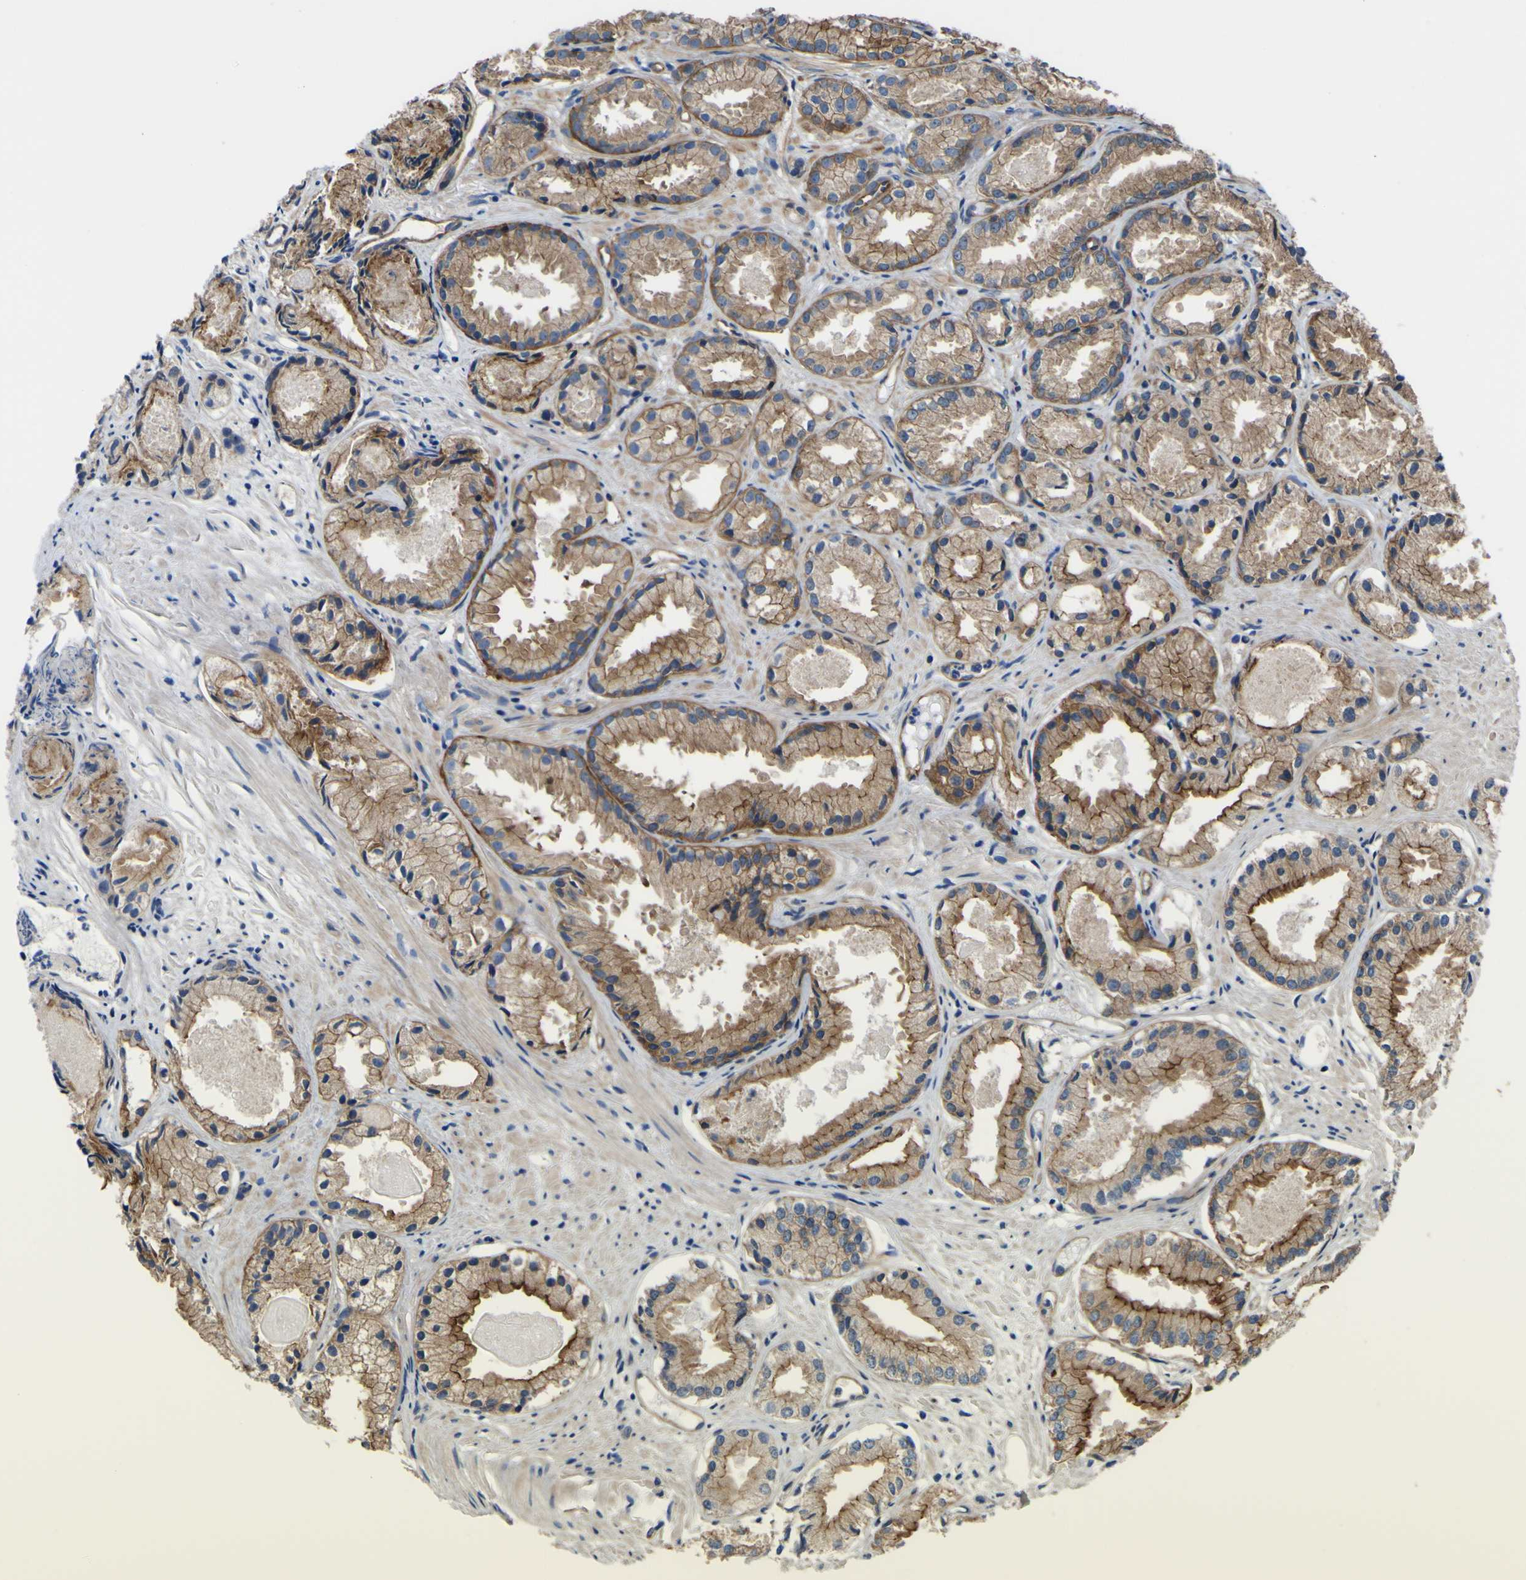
{"staining": {"intensity": "moderate", "quantity": ">75%", "location": "cytoplasmic/membranous"}, "tissue": "prostate cancer", "cell_type": "Tumor cells", "image_type": "cancer", "snomed": [{"axis": "morphology", "description": "Adenocarcinoma, Low grade"}, {"axis": "topography", "description": "Prostate"}], "caption": "Immunohistochemical staining of human adenocarcinoma (low-grade) (prostate) reveals medium levels of moderate cytoplasmic/membranous expression in approximately >75% of tumor cells.", "gene": "FBXO30", "patient": {"sex": "male", "age": 72}}